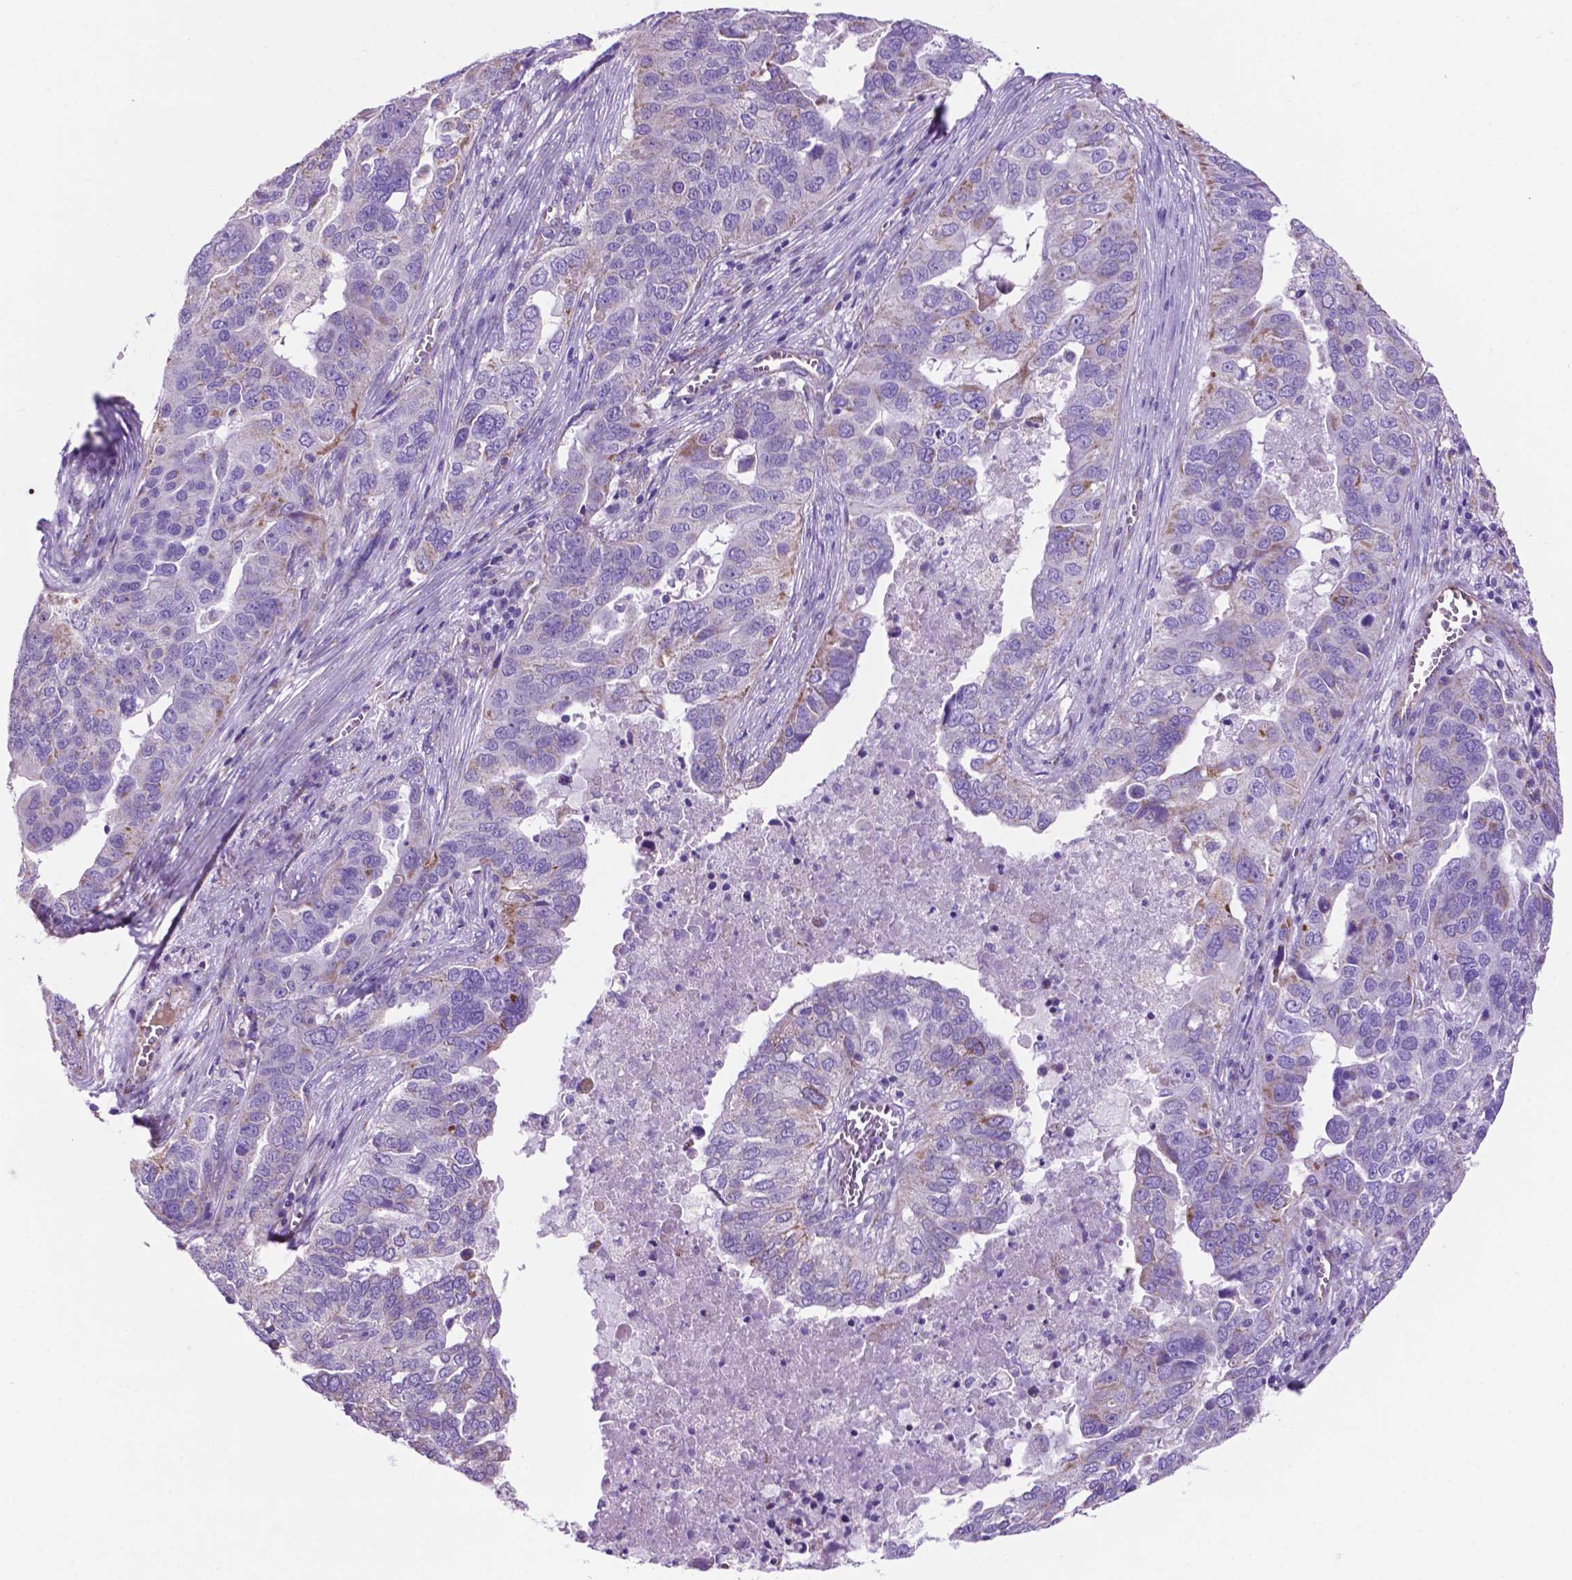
{"staining": {"intensity": "weak", "quantity": "<25%", "location": "cytoplasmic/membranous"}, "tissue": "ovarian cancer", "cell_type": "Tumor cells", "image_type": "cancer", "snomed": [{"axis": "morphology", "description": "Carcinoma, endometroid"}, {"axis": "topography", "description": "Soft tissue"}, {"axis": "topography", "description": "Ovary"}], "caption": "A high-resolution histopathology image shows IHC staining of ovarian endometroid carcinoma, which reveals no significant expression in tumor cells.", "gene": "TMEM121B", "patient": {"sex": "female", "age": 52}}